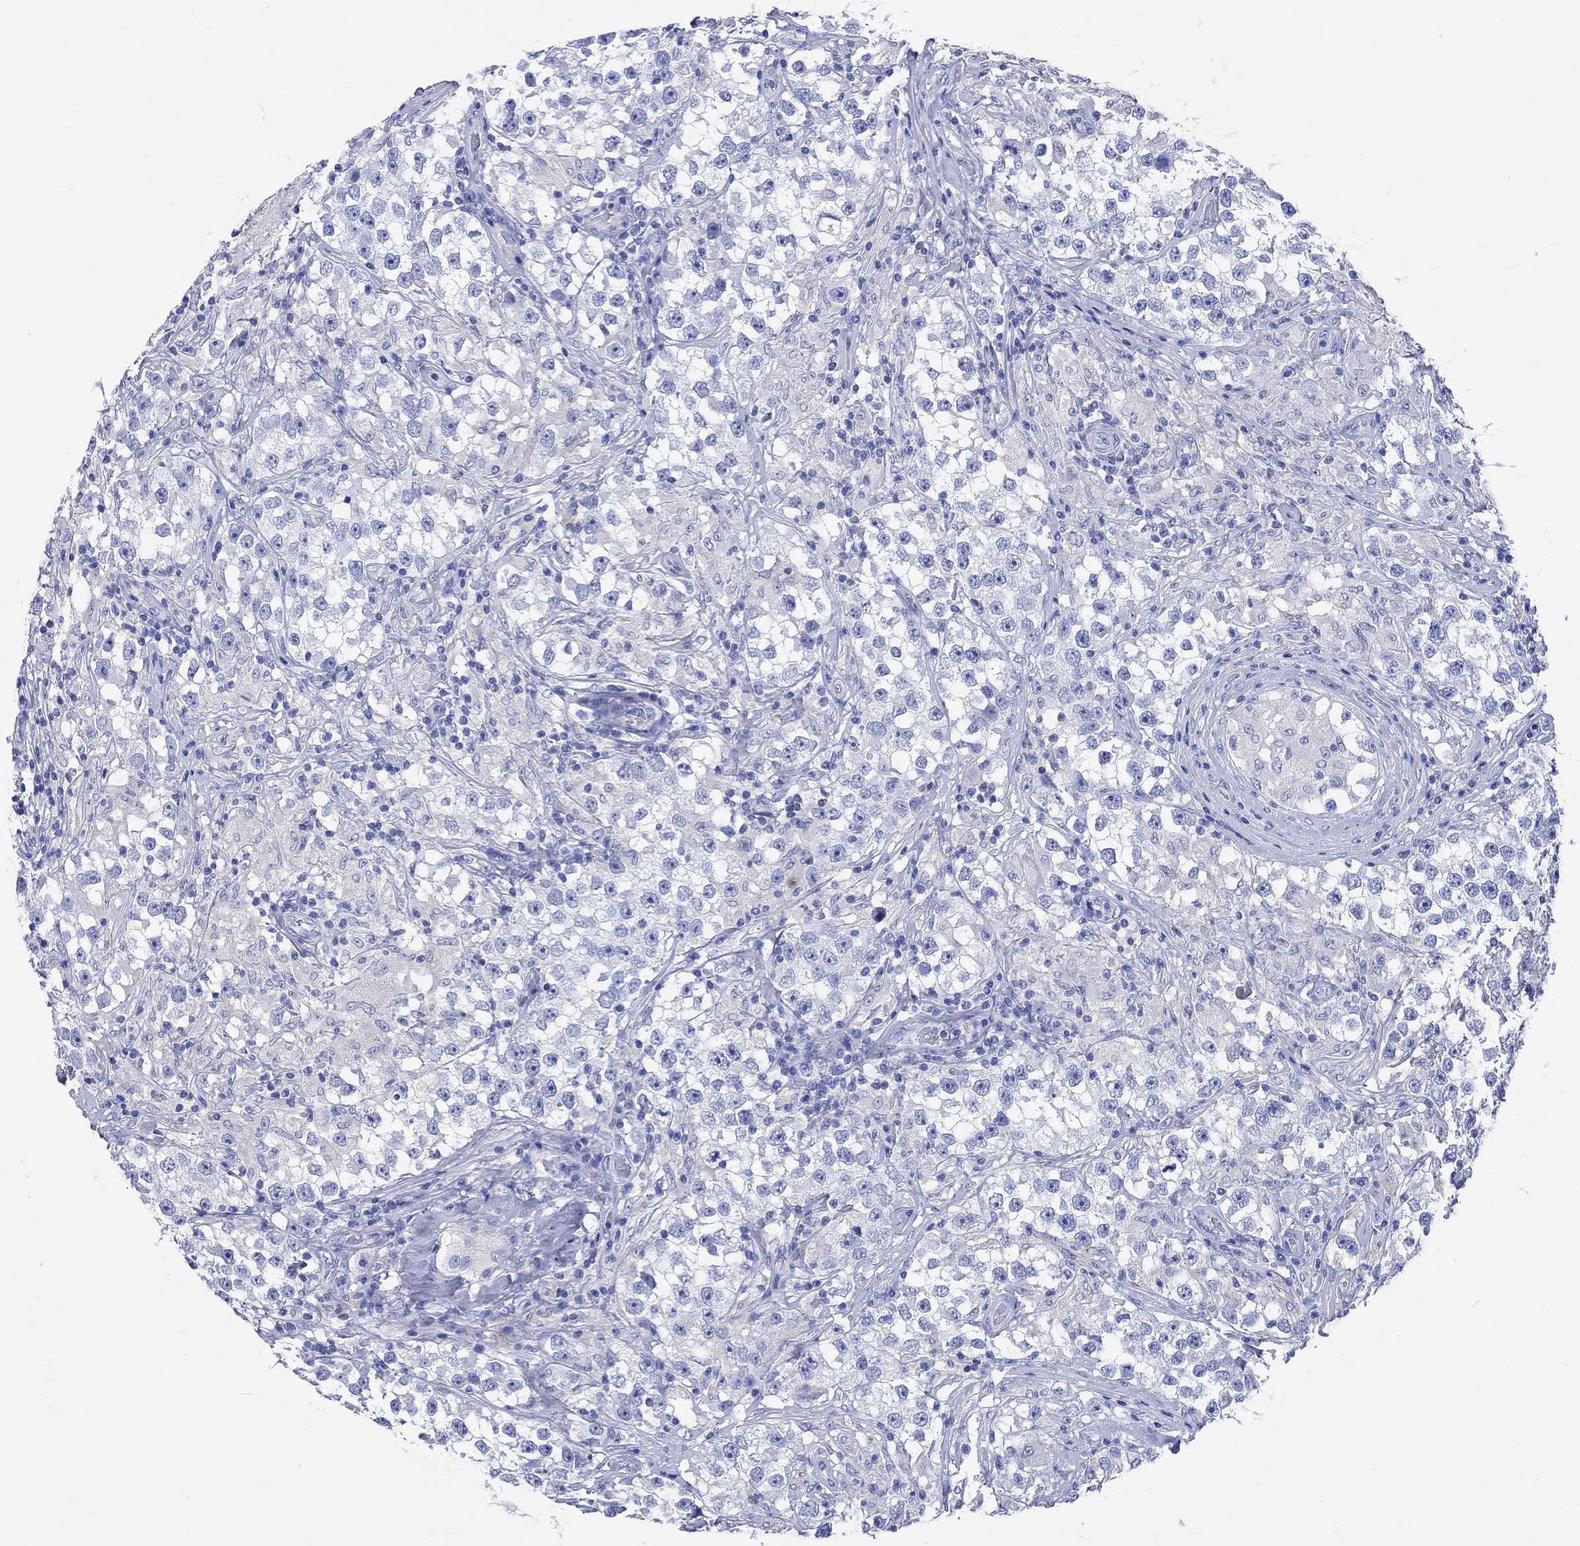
{"staining": {"intensity": "negative", "quantity": "none", "location": "none"}, "tissue": "testis cancer", "cell_type": "Tumor cells", "image_type": "cancer", "snomed": [{"axis": "morphology", "description": "Seminoma, NOS"}, {"axis": "topography", "description": "Testis"}], "caption": "Immunohistochemistry image of neoplastic tissue: human testis cancer stained with DAB reveals no significant protein expression in tumor cells.", "gene": "SHISA4", "patient": {"sex": "male", "age": 46}}